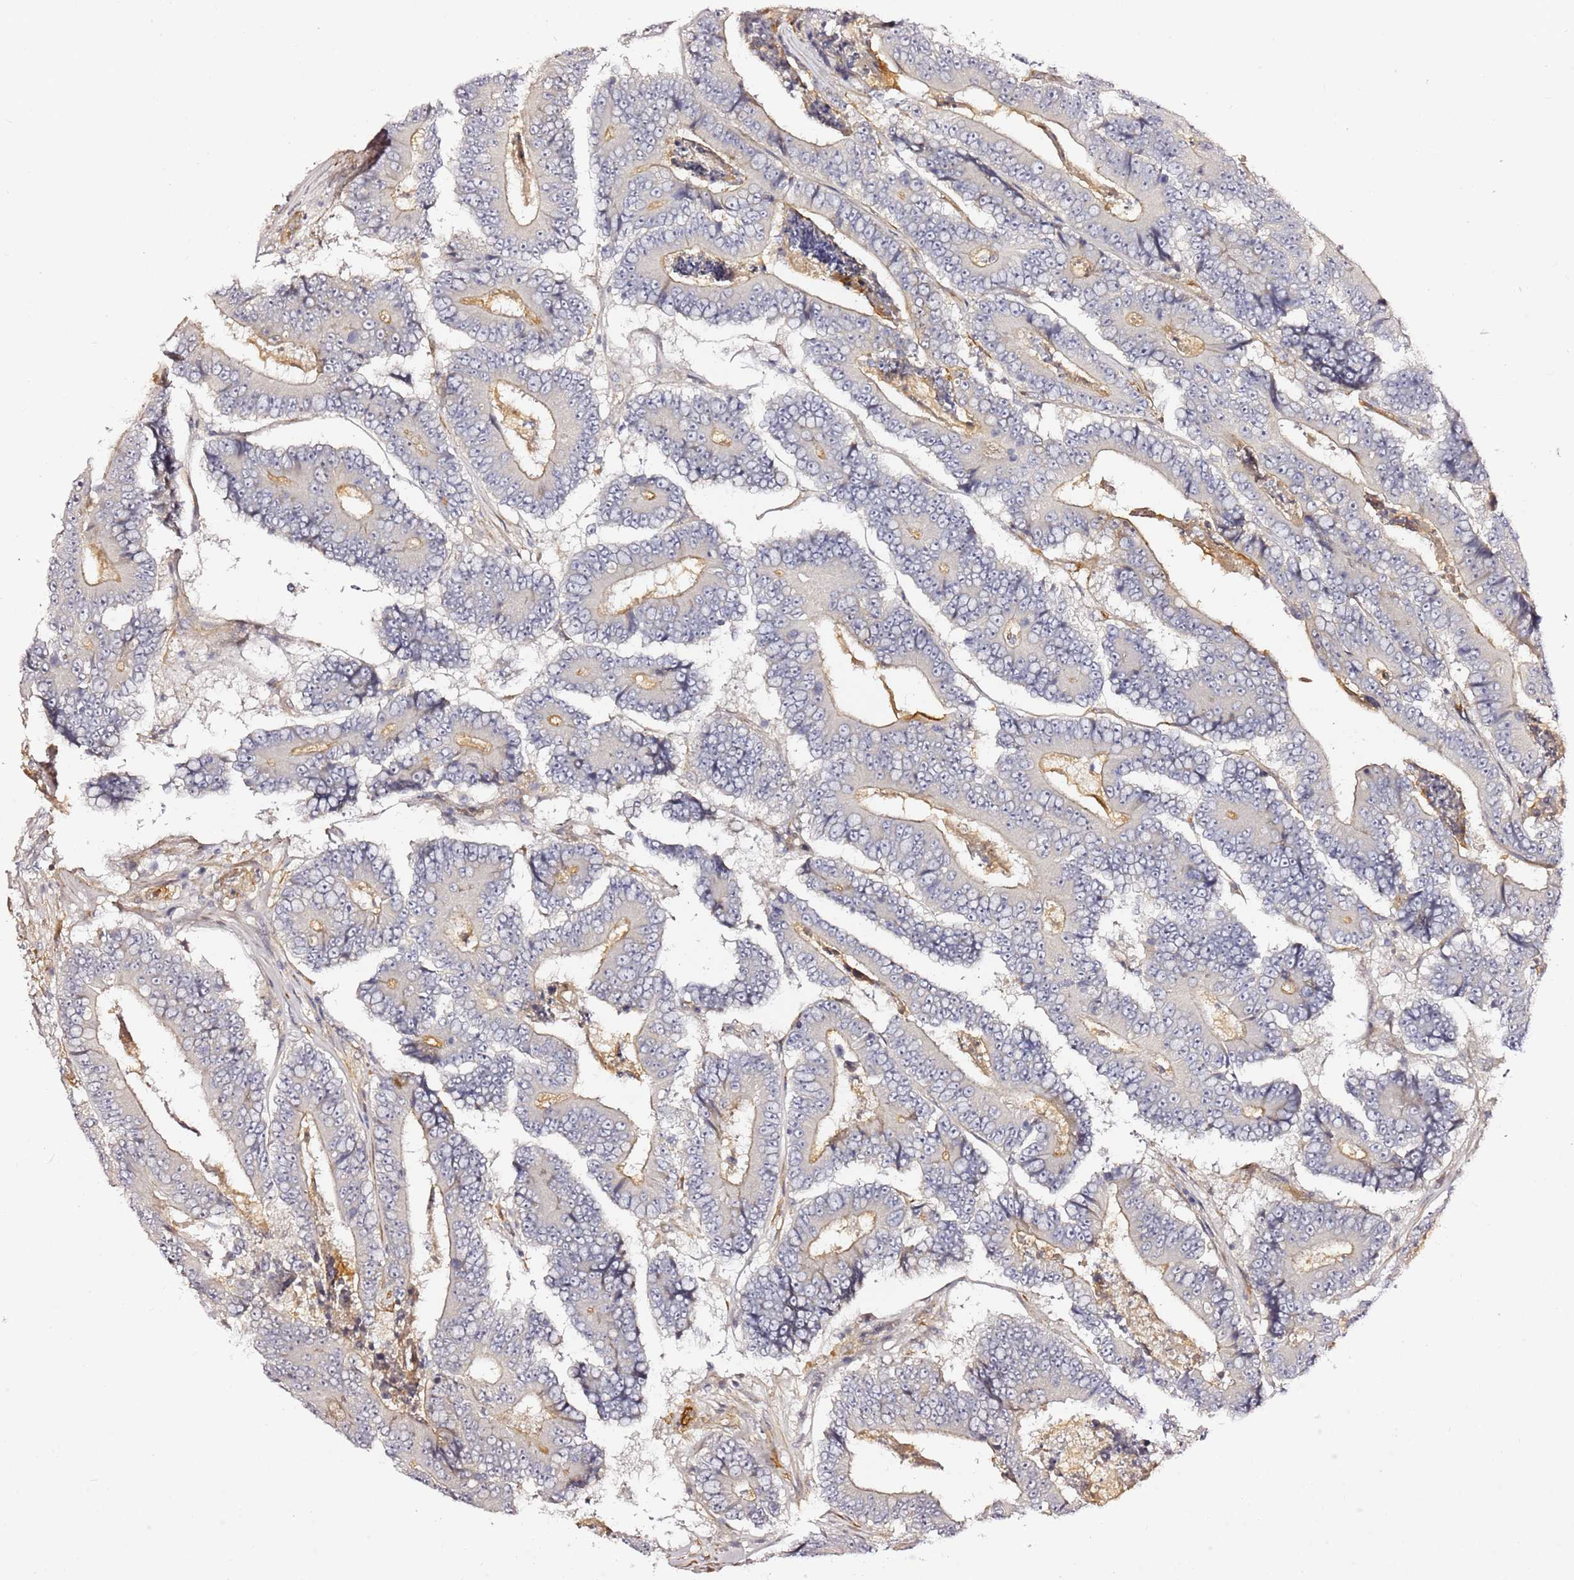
{"staining": {"intensity": "weak", "quantity": "25%-75%", "location": "cytoplasmic/membranous"}, "tissue": "colorectal cancer", "cell_type": "Tumor cells", "image_type": "cancer", "snomed": [{"axis": "morphology", "description": "Adenocarcinoma, NOS"}, {"axis": "topography", "description": "Colon"}], "caption": "Human colorectal adenocarcinoma stained with a protein marker exhibits weak staining in tumor cells.", "gene": "EPS8L1", "patient": {"sex": "male", "age": 83}}